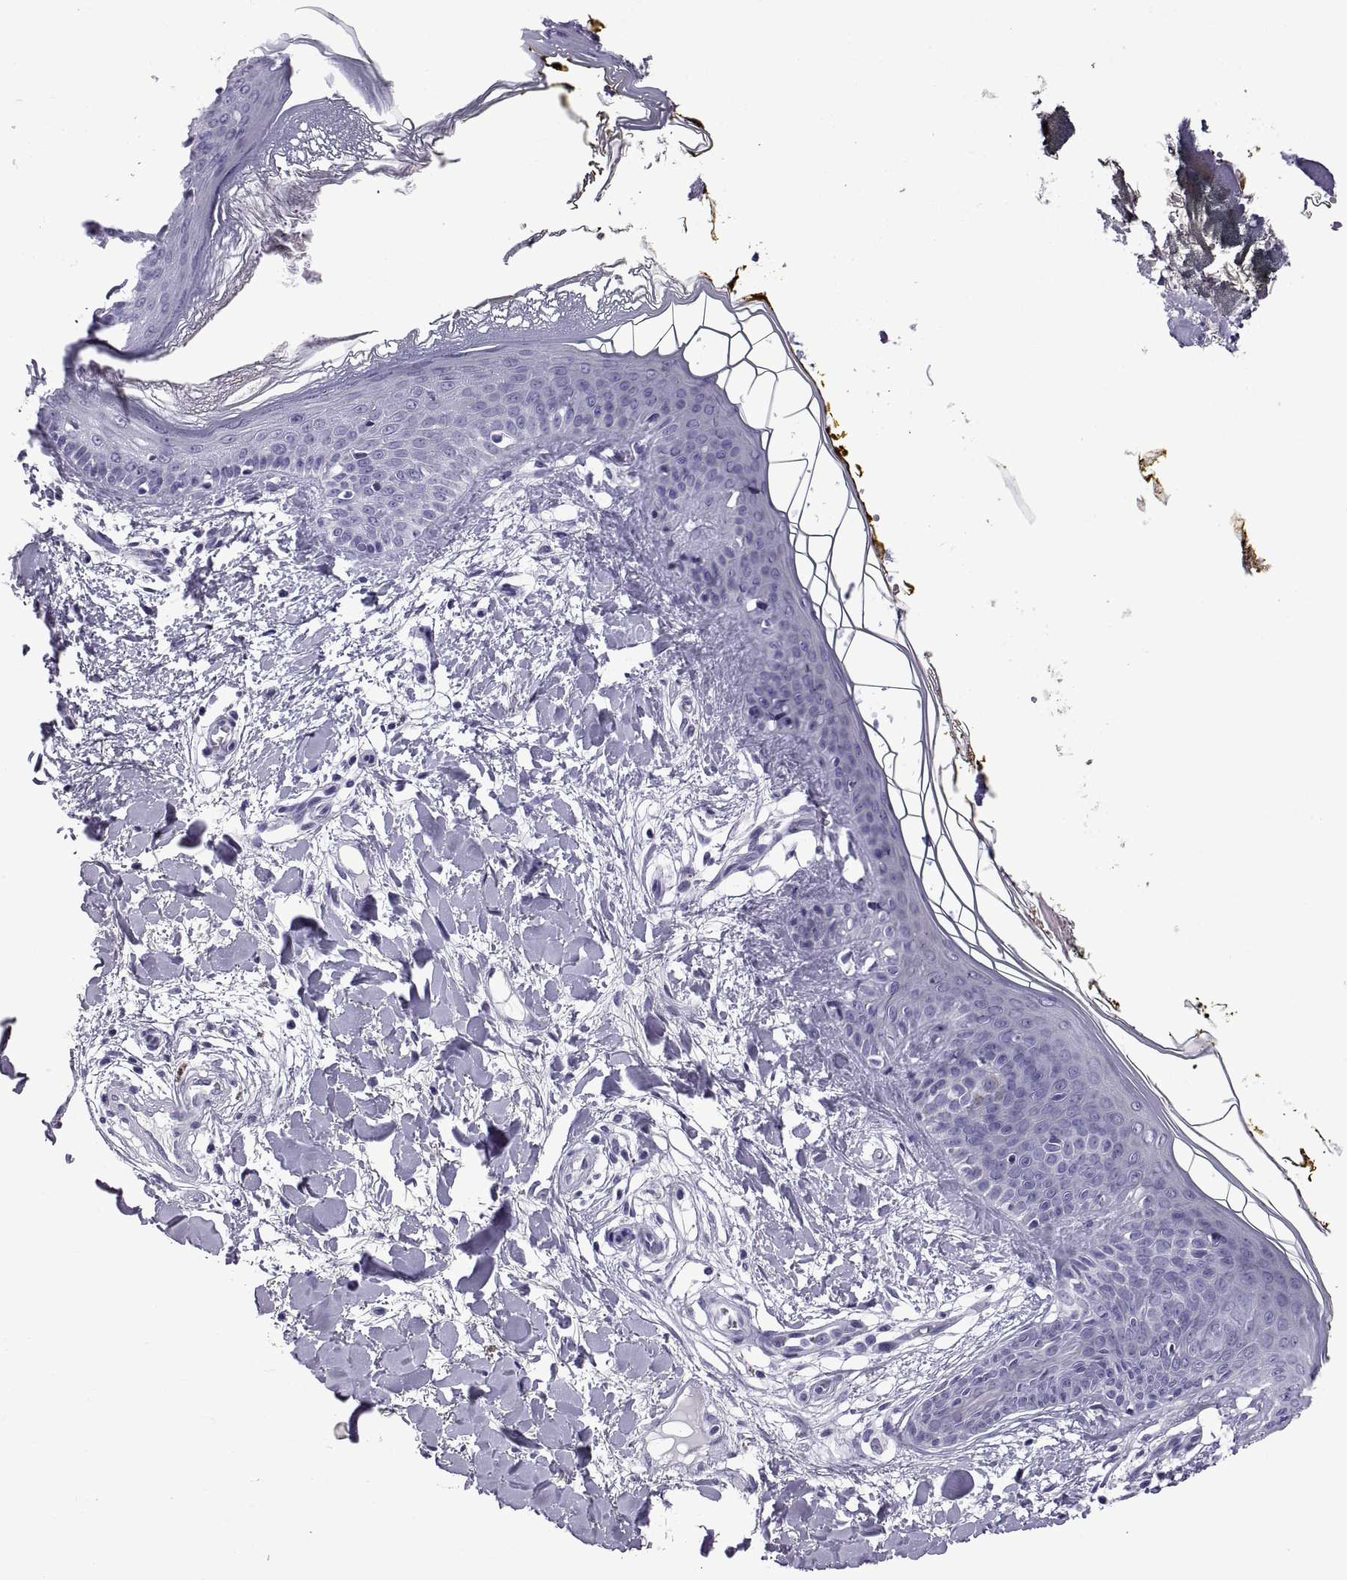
{"staining": {"intensity": "negative", "quantity": "none", "location": "none"}, "tissue": "skin", "cell_type": "Fibroblasts", "image_type": "normal", "snomed": [{"axis": "morphology", "description": "Normal tissue, NOS"}, {"axis": "topography", "description": "Skin"}], "caption": "DAB immunohistochemical staining of benign skin displays no significant staining in fibroblasts. The staining is performed using DAB brown chromogen with nuclei counter-stained in using hematoxylin.", "gene": "C3orf22", "patient": {"sex": "female", "age": 34}}